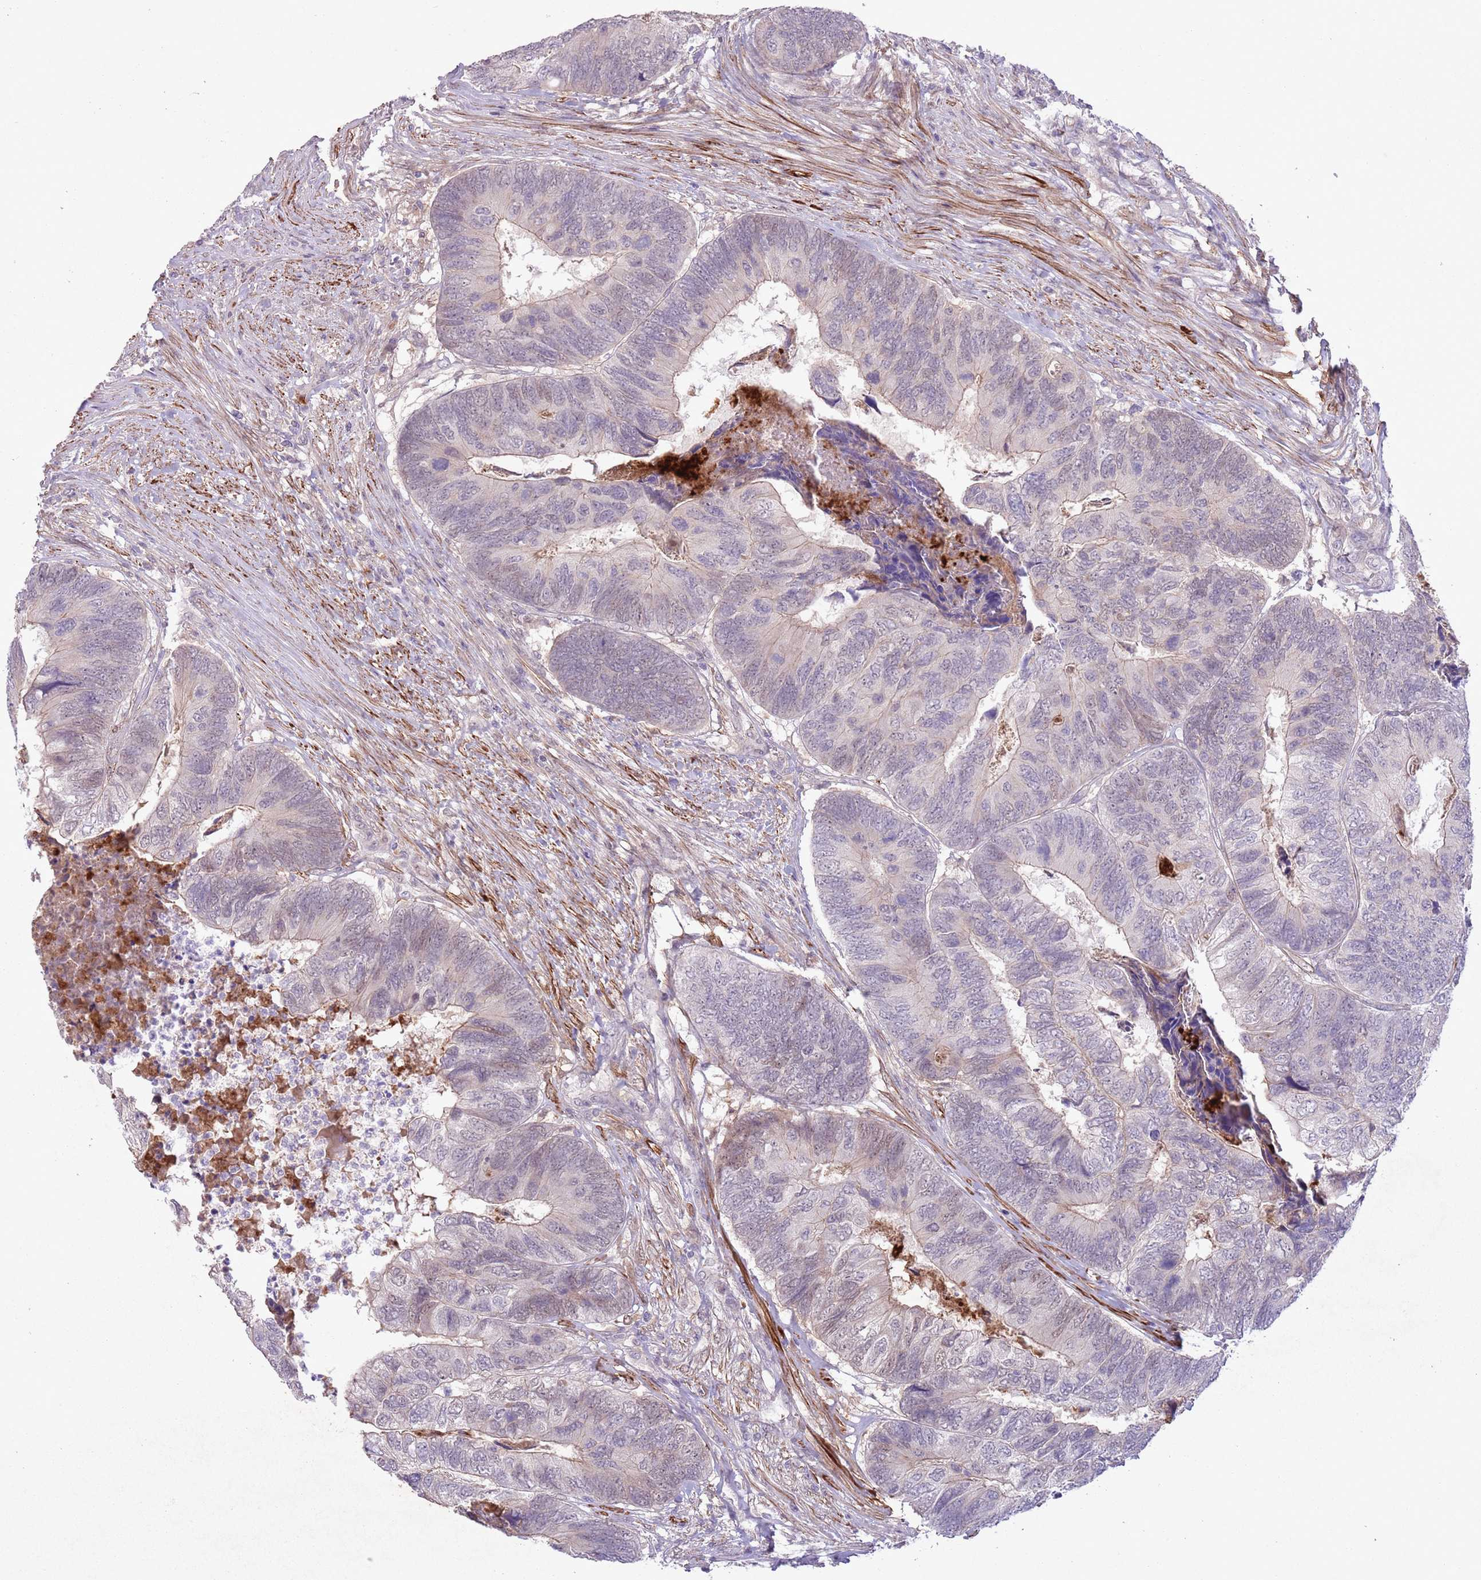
{"staining": {"intensity": "weak", "quantity": "<25%", "location": "nuclear"}, "tissue": "colorectal cancer", "cell_type": "Tumor cells", "image_type": "cancer", "snomed": [{"axis": "morphology", "description": "Adenocarcinoma, NOS"}, {"axis": "topography", "description": "Colon"}], "caption": "DAB (3,3'-diaminobenzidine) immunohistochemical staining of human colorectal adenocarcinoma exhibits no significant expression in tumor cells. The staining was performed using DAB (3,3'-diaminobenzidine) to visualize the protein expression in brown, while the nuclei were stained in blue with hematoxylin (Magnification: 20x).", "gene": "CCNI", "patient": {"sex": "female", "age": 67}}